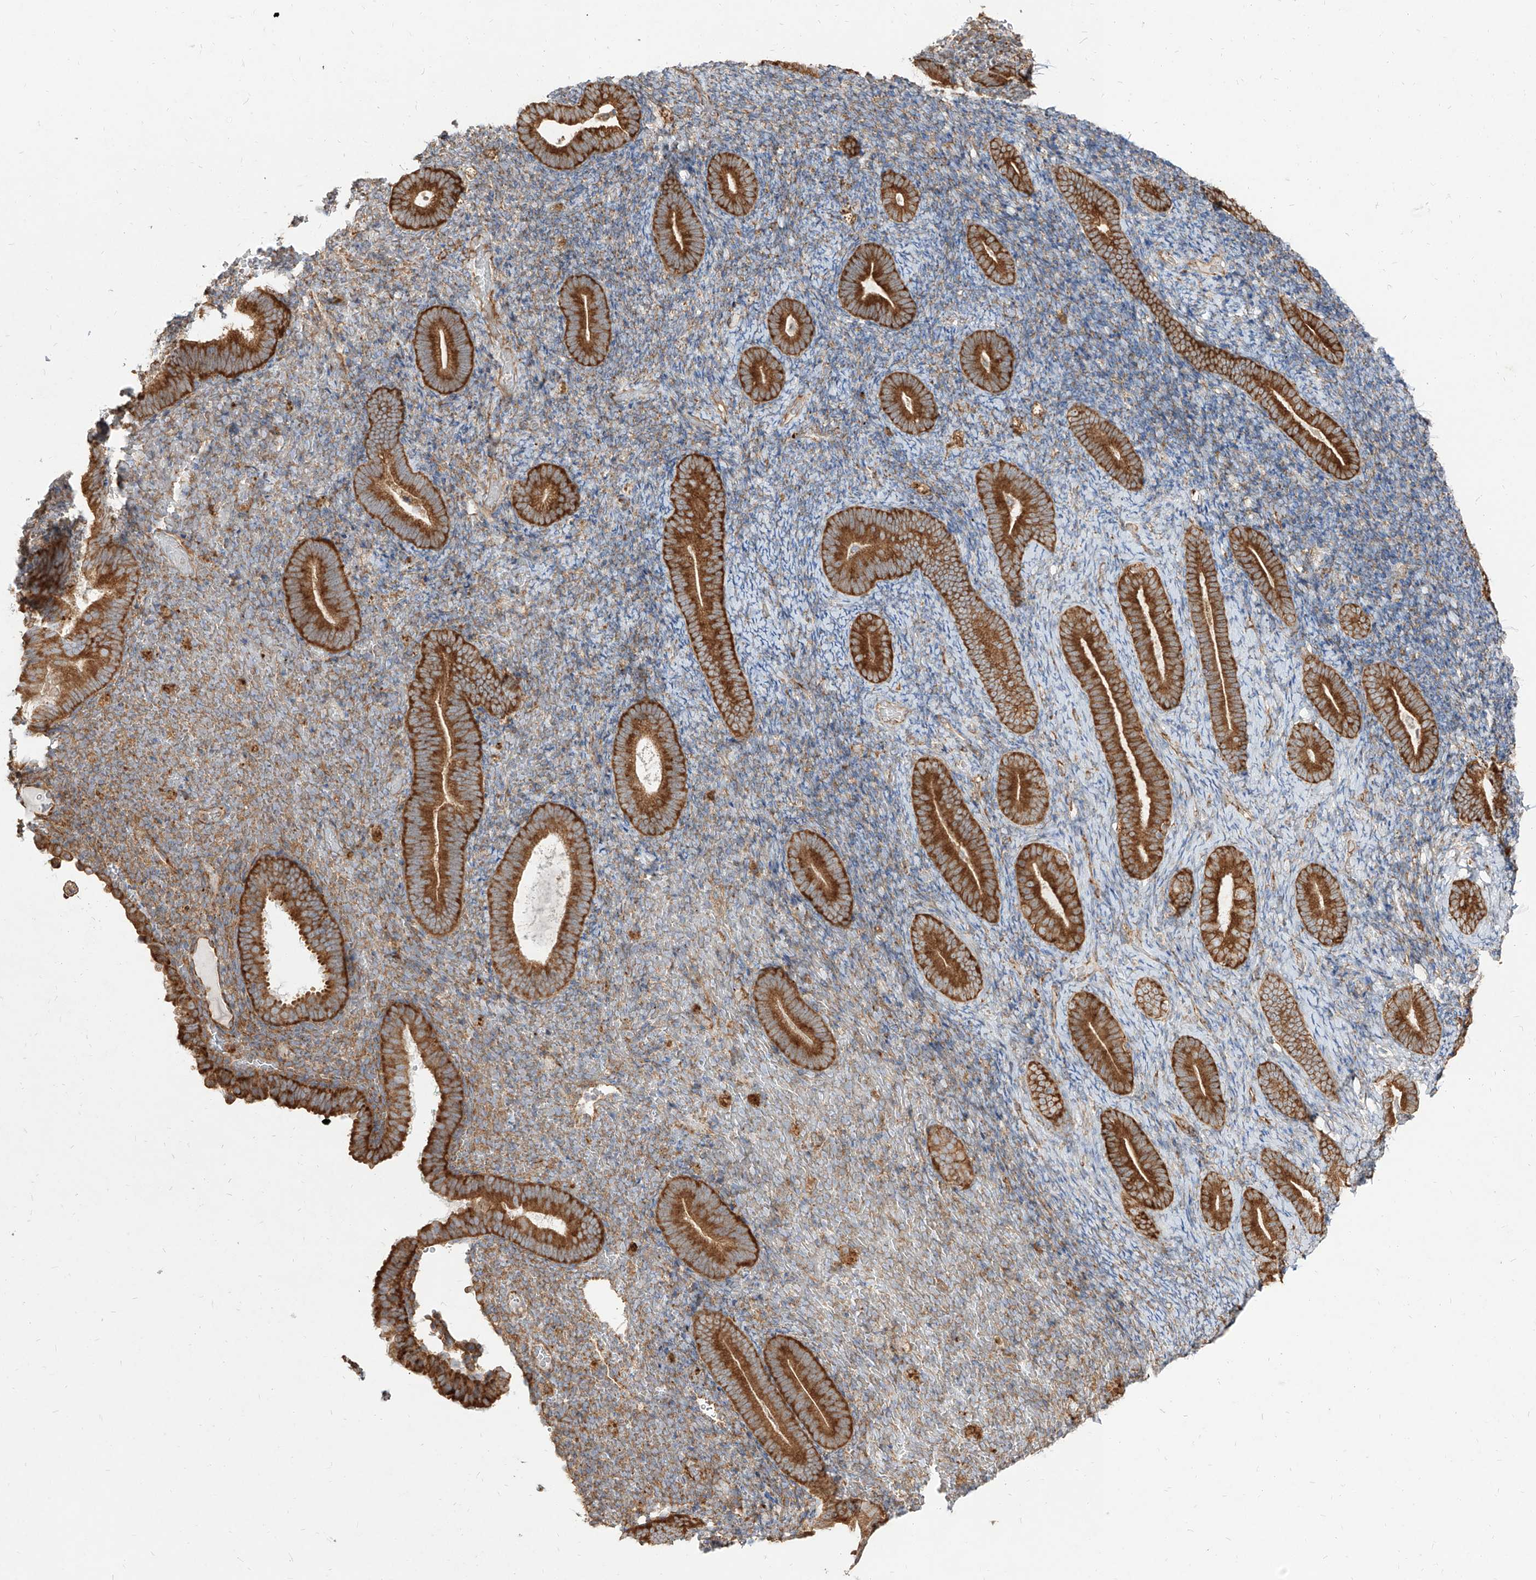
{"staining": {"intensity": "moderate", "quantity": "25%-75%", "location": "cytoplasmic/membranous"}, "tissue": "endometrium", "cell_type": "Cells in endometrial stroma", "image_type": "normal", "snomed": [{"axis": "morphology", "description": "Normal tissue, NOS"}, {"axis": "topography", "description": "Endometrium"}], "caption": "This is an image of immunohistochemistry staining of unremarkable endometrium, which shows moderate staining in the cytoplasmic/membranous of cells in endometrial stroma.", "gene": "RPS25", "patient": {"sex": "female", "age": 51}}